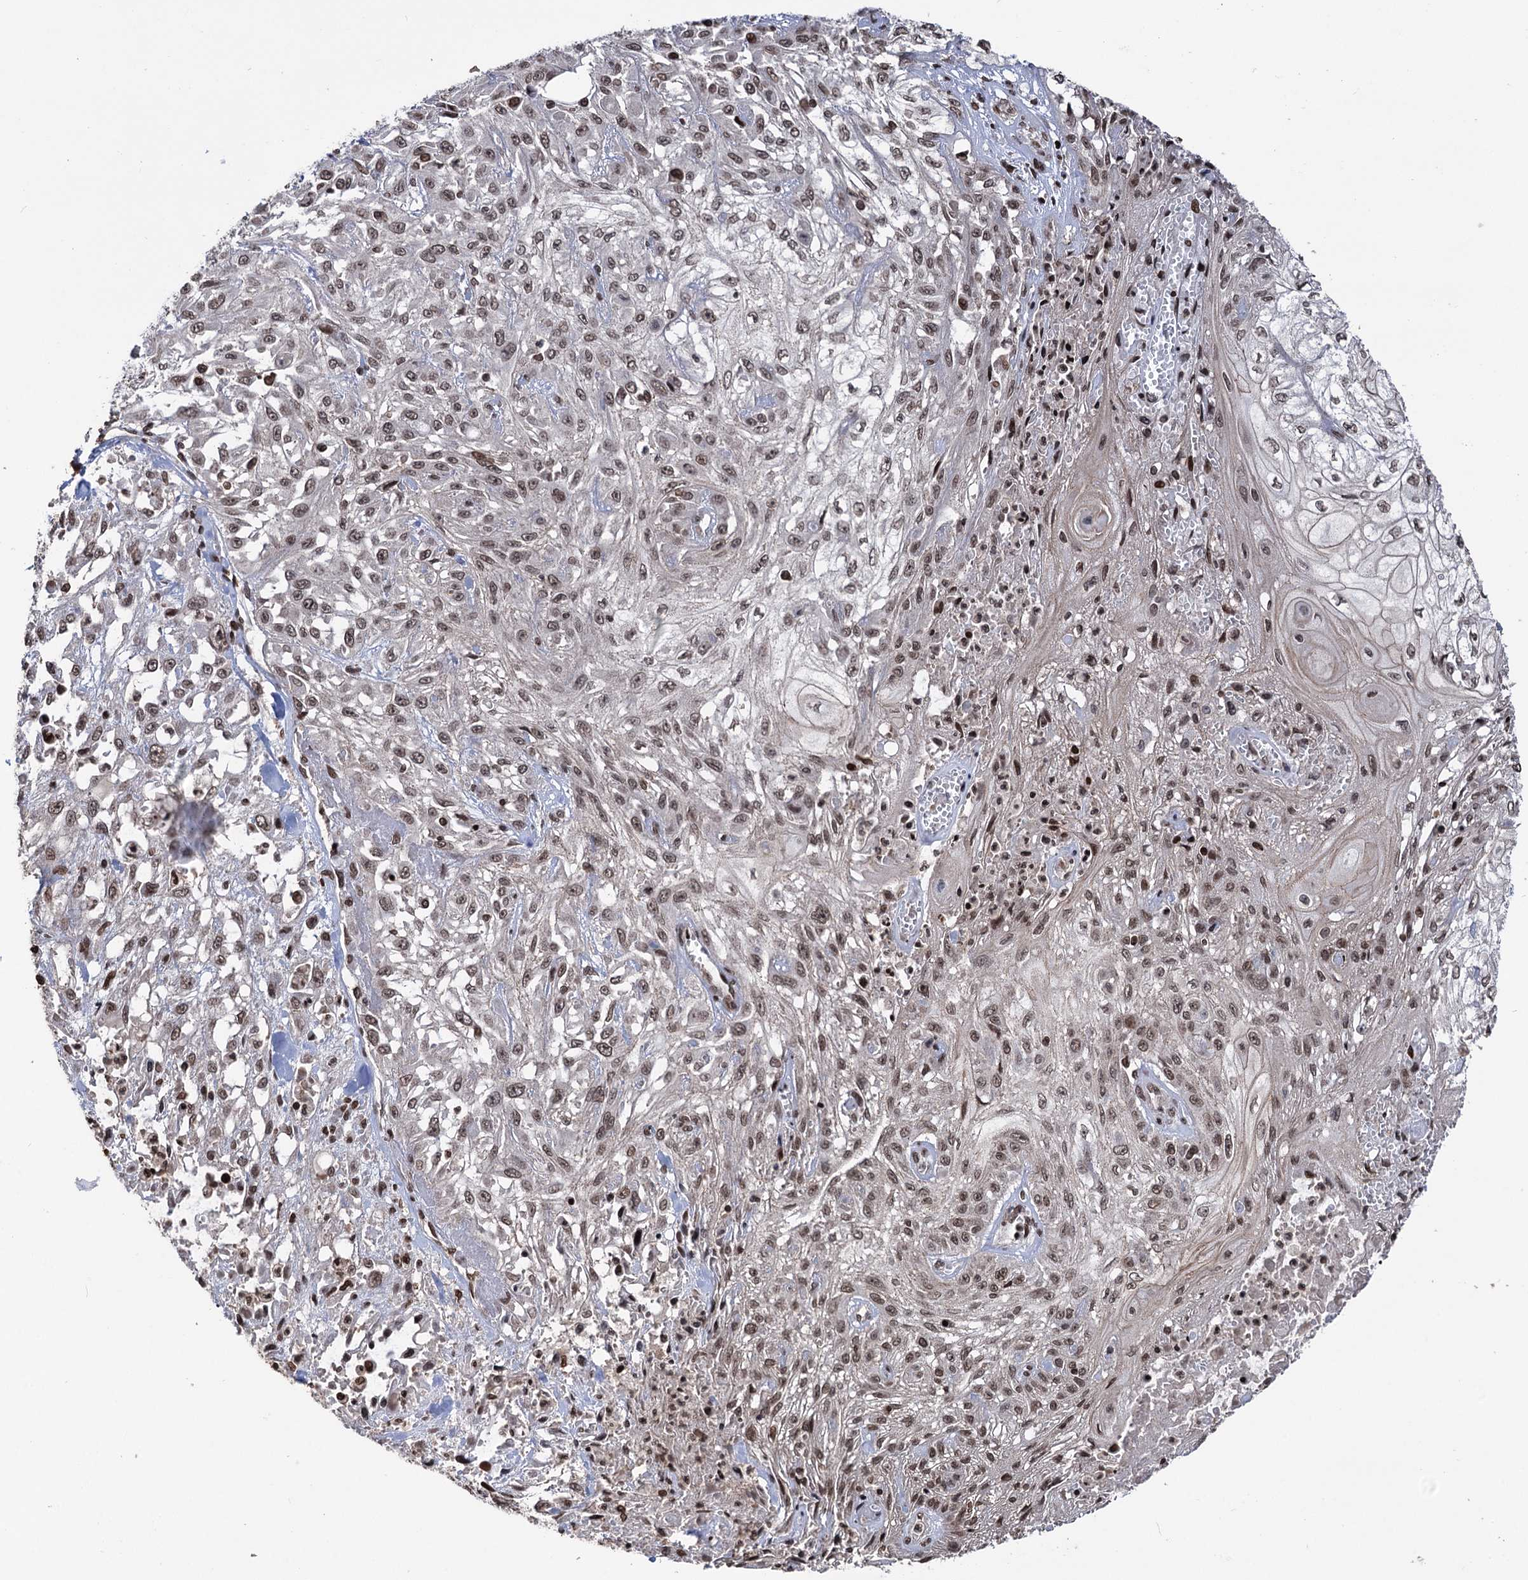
{"staining": {"intensity": "moderate", "quantity": ">75%", "location": "nuclear"}, "tissue": "skin cancer", "cell_type": "Tumor cells", "image_type": "cancer", "snomed": [{"axis": "morphology", "description": "Squamous cell carcinoma, NOS"}, {"axis": "morphology", "description": "Squamous cell carcinoma, metastatic, NOS"}, {"axis": "topography", "description": "Skin"}, {"axis": "topography", "description": "Lymph node"}], "caption": "Immunohistochemistry (DAB (3,3'-diaminobenzidine)) staining of human skin metastatic squamous cell carcinoma reveals moderate nuclear protein positivity in approximately >75% of tumor cells. (IHC, brightfield microscopy, high magnification).", "gene": "CCDC77", "patient": {"sex": "male", "age": 75}}